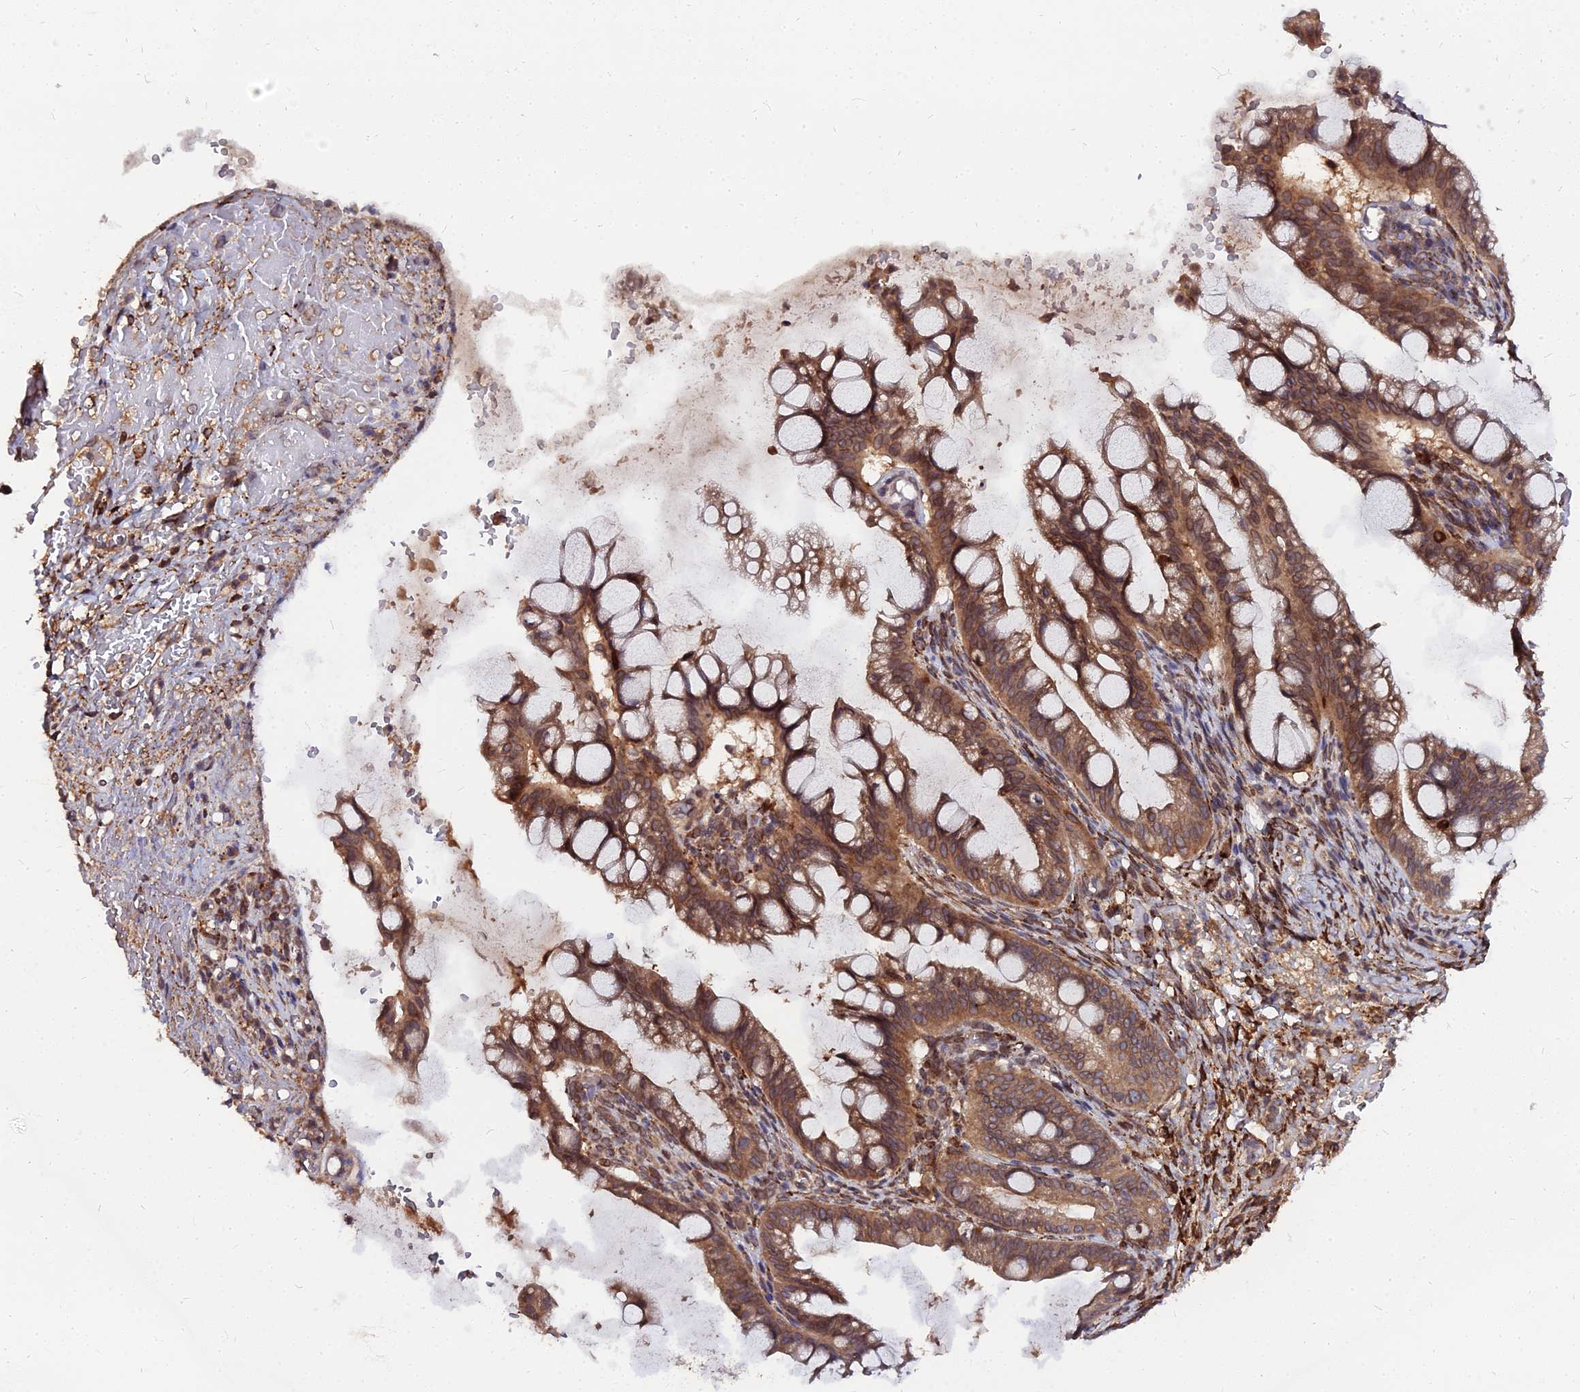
{"staining": {"intensity": "moderate", "quantity": ">75%", "location": "cytoplasmic/membranous"}, "tissue": "ovarian cancer", "cell_type": "Tumor cells", "image_type": "cancer", "snomed": [{"axis": "morphology", "description": "Cystadenocarcinoma, mucinous, NOS"}, {"axis": "topography", "description": "Ovary"}], "caption": "Protein expression analysis of mucinous cystadenocarcinoma (ovarian) displays moderate cytoplasmic/membranous positivity in about >75% of tumor cells.", "gene": "PDE4D", "patient": {"sex": "female", "age": 73}}